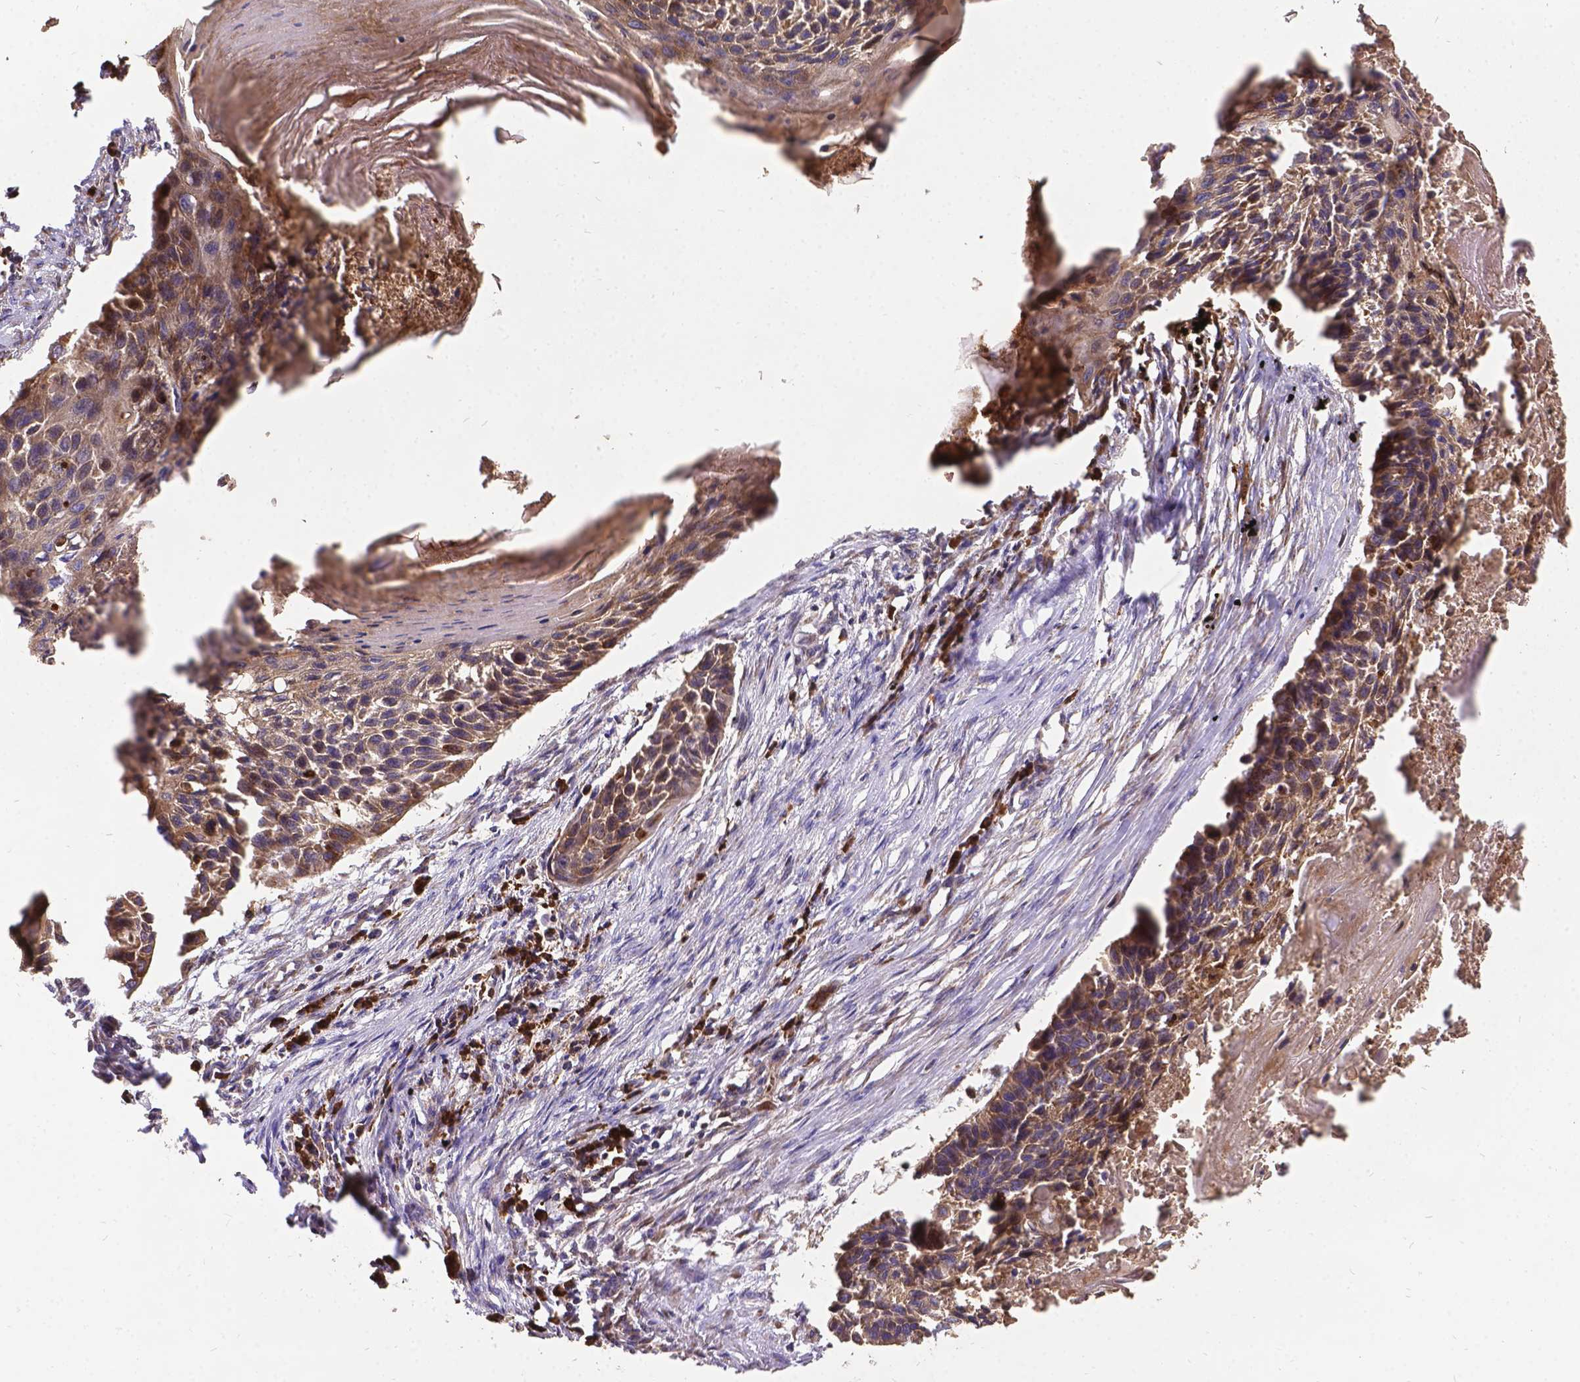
{"staining": {"intensity": "weak", "quantity": "25%-75%", "location": "cytoplasmic/membranous"}, "tissue": "lung cancer", "cell_type": "Tumor cells", "image_type": "cancer", "snomed": [{"axis": "morphology", "description": "Squamous cell carcinoma, NOS"}, {"axis": "topography", "description": "Lung"}], "caption": "Human squamous cell carcinoma (lung) stained with a protein marker shows weak staining in tumor cells.", "gene": "DENND6A", "patient": {"sex": "male", "age": 78}}